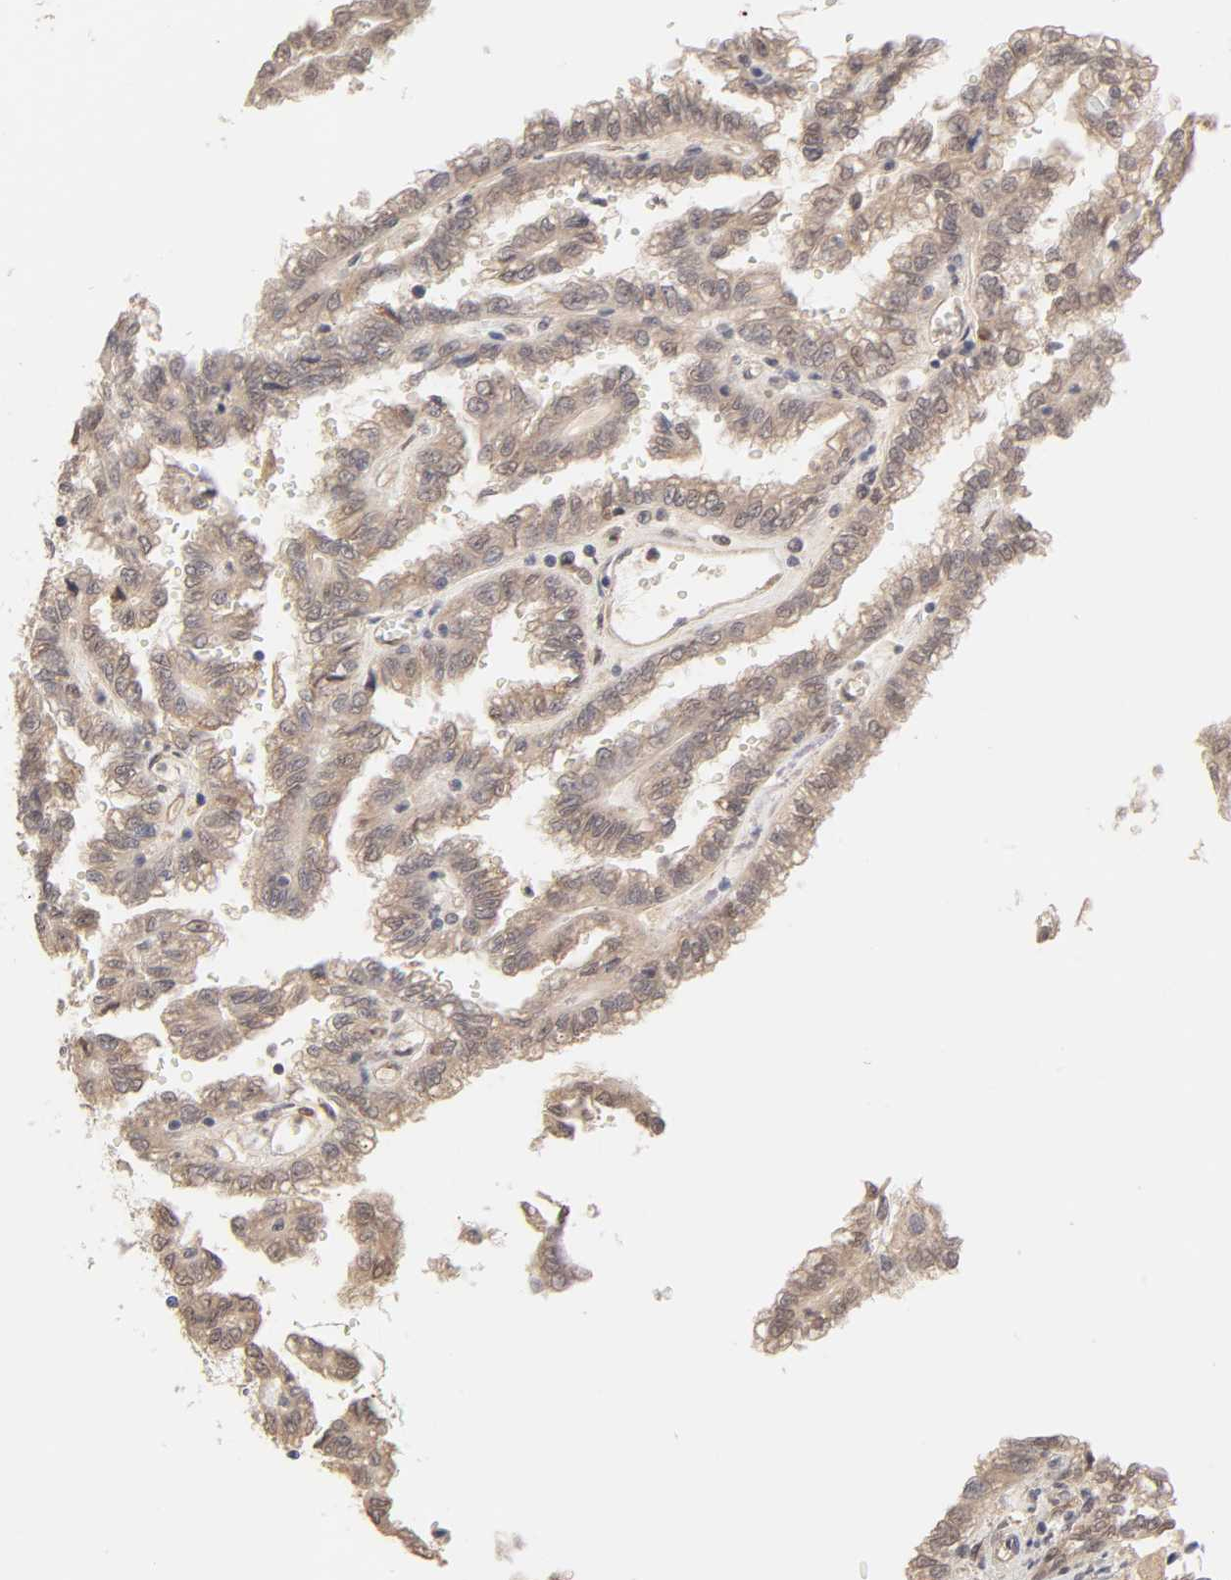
{"staining": {"intensity": "weak", "quantity": "25%-75%", "location": "cytoplasmic/membranous"}, "tissue": "renal cancer", "cell_type": "Tumor cells", "image_type": "cancer", "snomed": [{"axis": "morphology", "description": "Inflammation, NOS"}, {"axis": "morphology", "description": "Adenocarcinoma, NOS"}, {"axis": "topography", "description": "Kidney"}], "caption": "Protein staining of renal cancer tissue displays weak cytoplasmic/membranous positivity in approximately 25%-75% of tumor cells.", "gene": "MAPK1", "patient": {"sex": "male", "age": 68}}